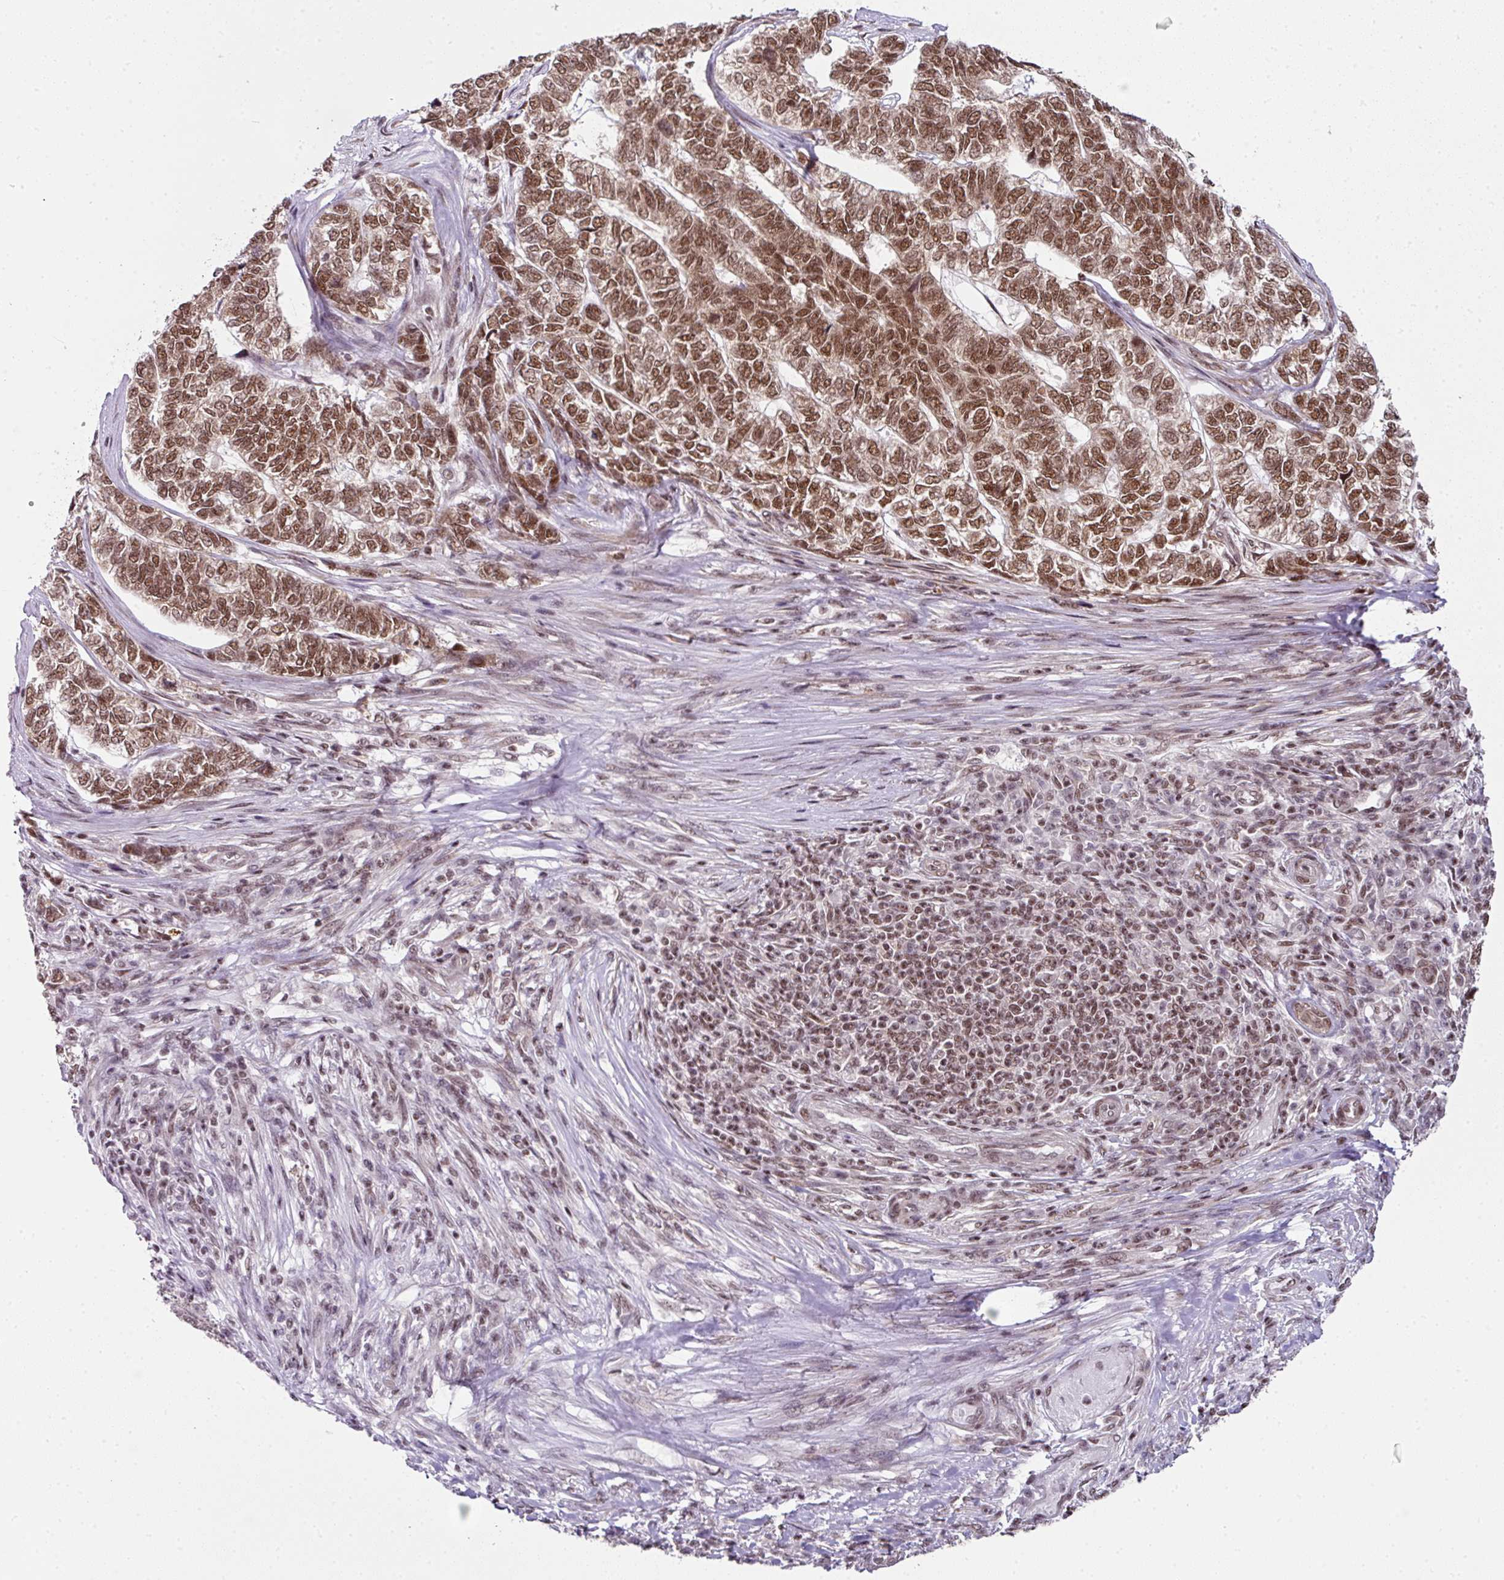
{"staining": {"intensity": "moderate", "quantity": ">75%", "location": "nuclear"}, "tissue": "skin cancer", "cell_type": "Tumor cells", "image_type": "cancer", "snomed": [{"axis": "morphology", "description": "Basal cell carcinoma"}, {"axis": "topography", "description": "Skin"}], "caption": "High-magnification brightfield microscopy of skin cancer stained with DAB (brown) and counterstained with hematoxylin (blue). tumor cells exhibit moderate nuclear expression is identified in about>75% of cells.", "gene": "NFYA", "patient": {"sex": "female", "age": 65}}